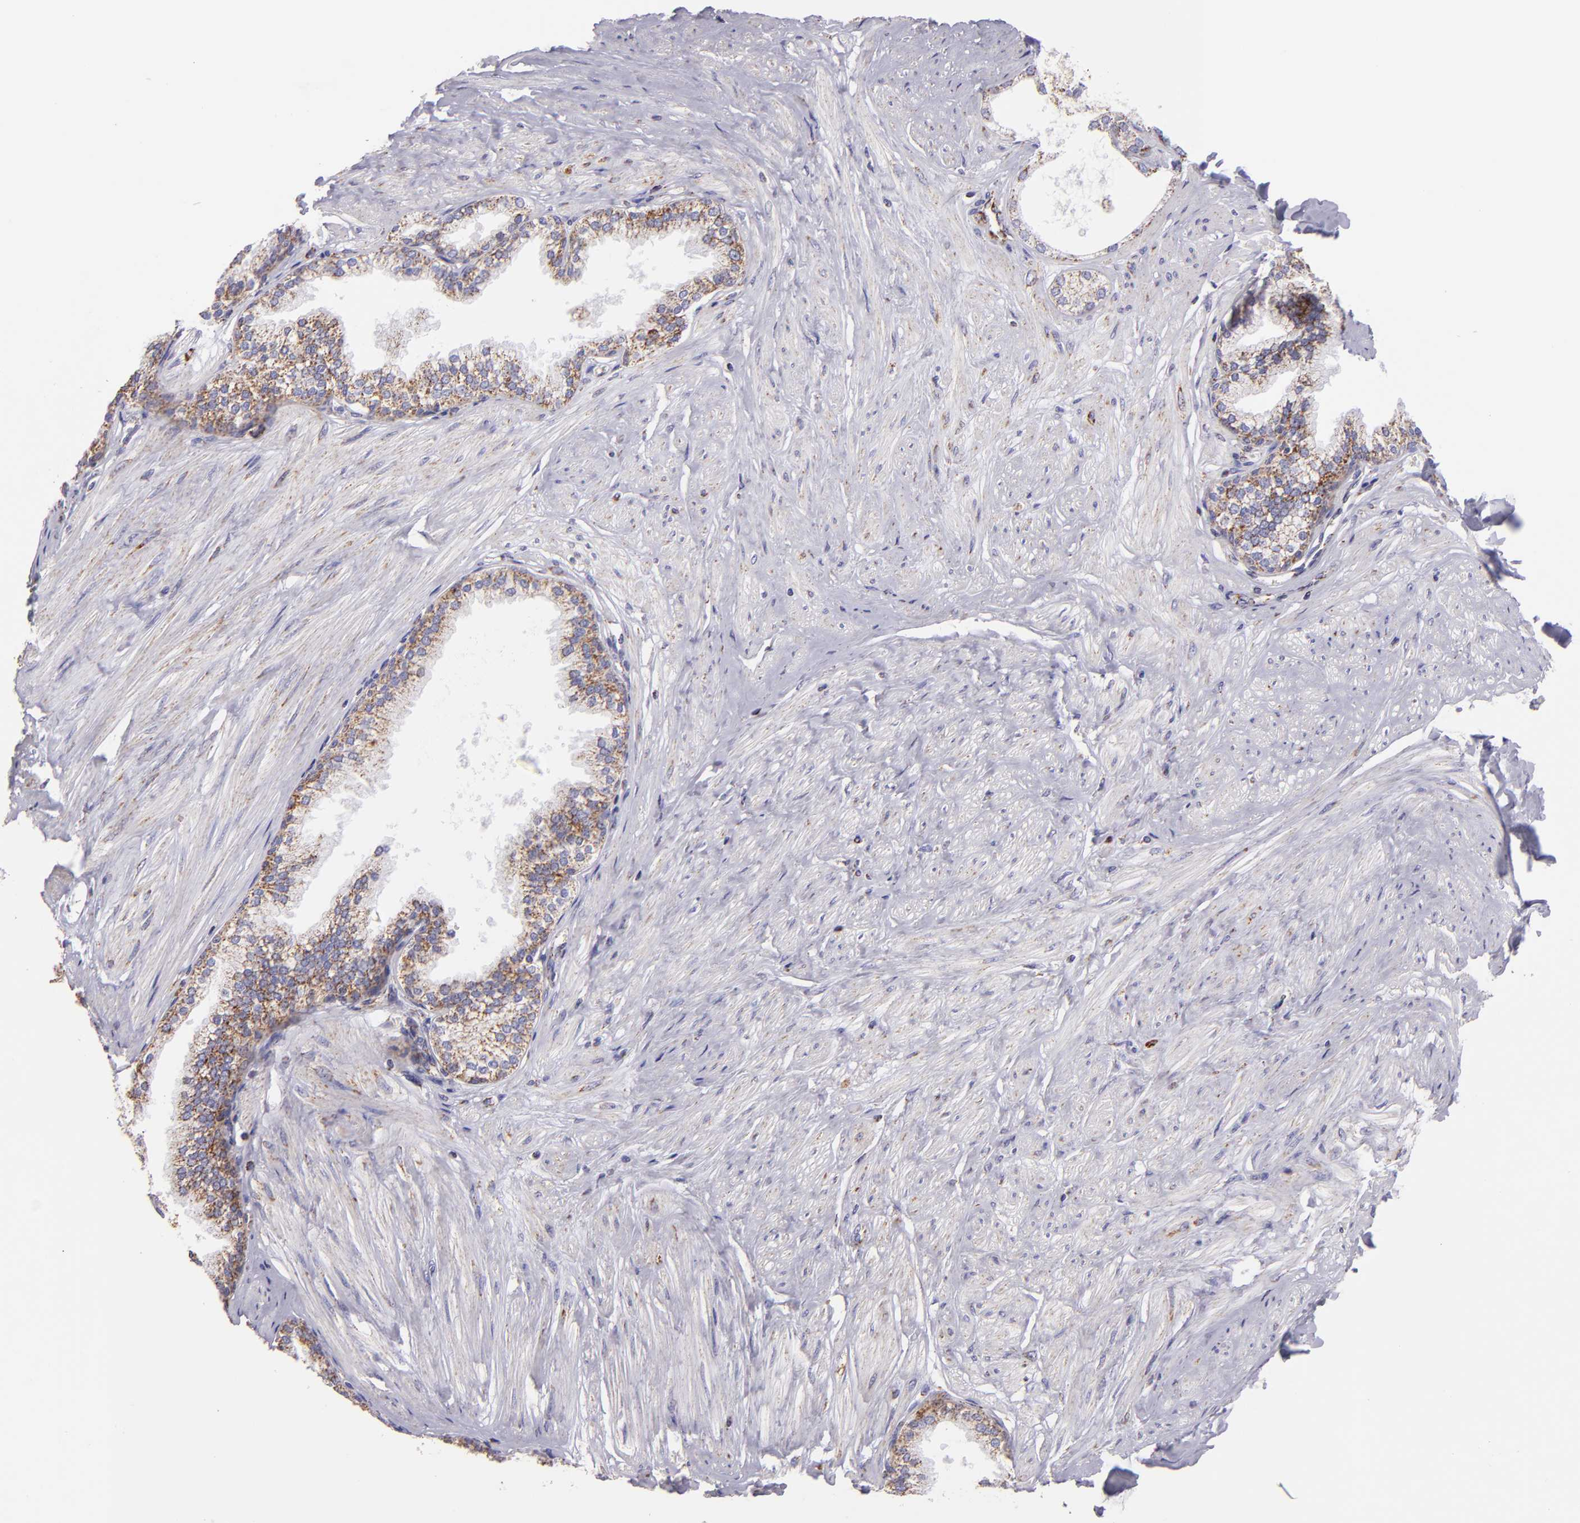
{"staining": {"intensity": "moderate", "quantity": ">75%", "location": "cytoplasmic/membranous"}, "tissue": "prostate", "cell_type": "Glandular cells", "image_type": "normal", "snomed": [{"axis": "morphology", "description": "Normal tissue, NOS"}, {"axis": "topography", "description": "Prostate"}], "caption": "A histopathology image of human prostate stained for a protein shows moderate cytoplasmic/membranous brown staining in glandular cells.", "gene": "HSPD1", "patient": {"sex": "male", "age": 64}}